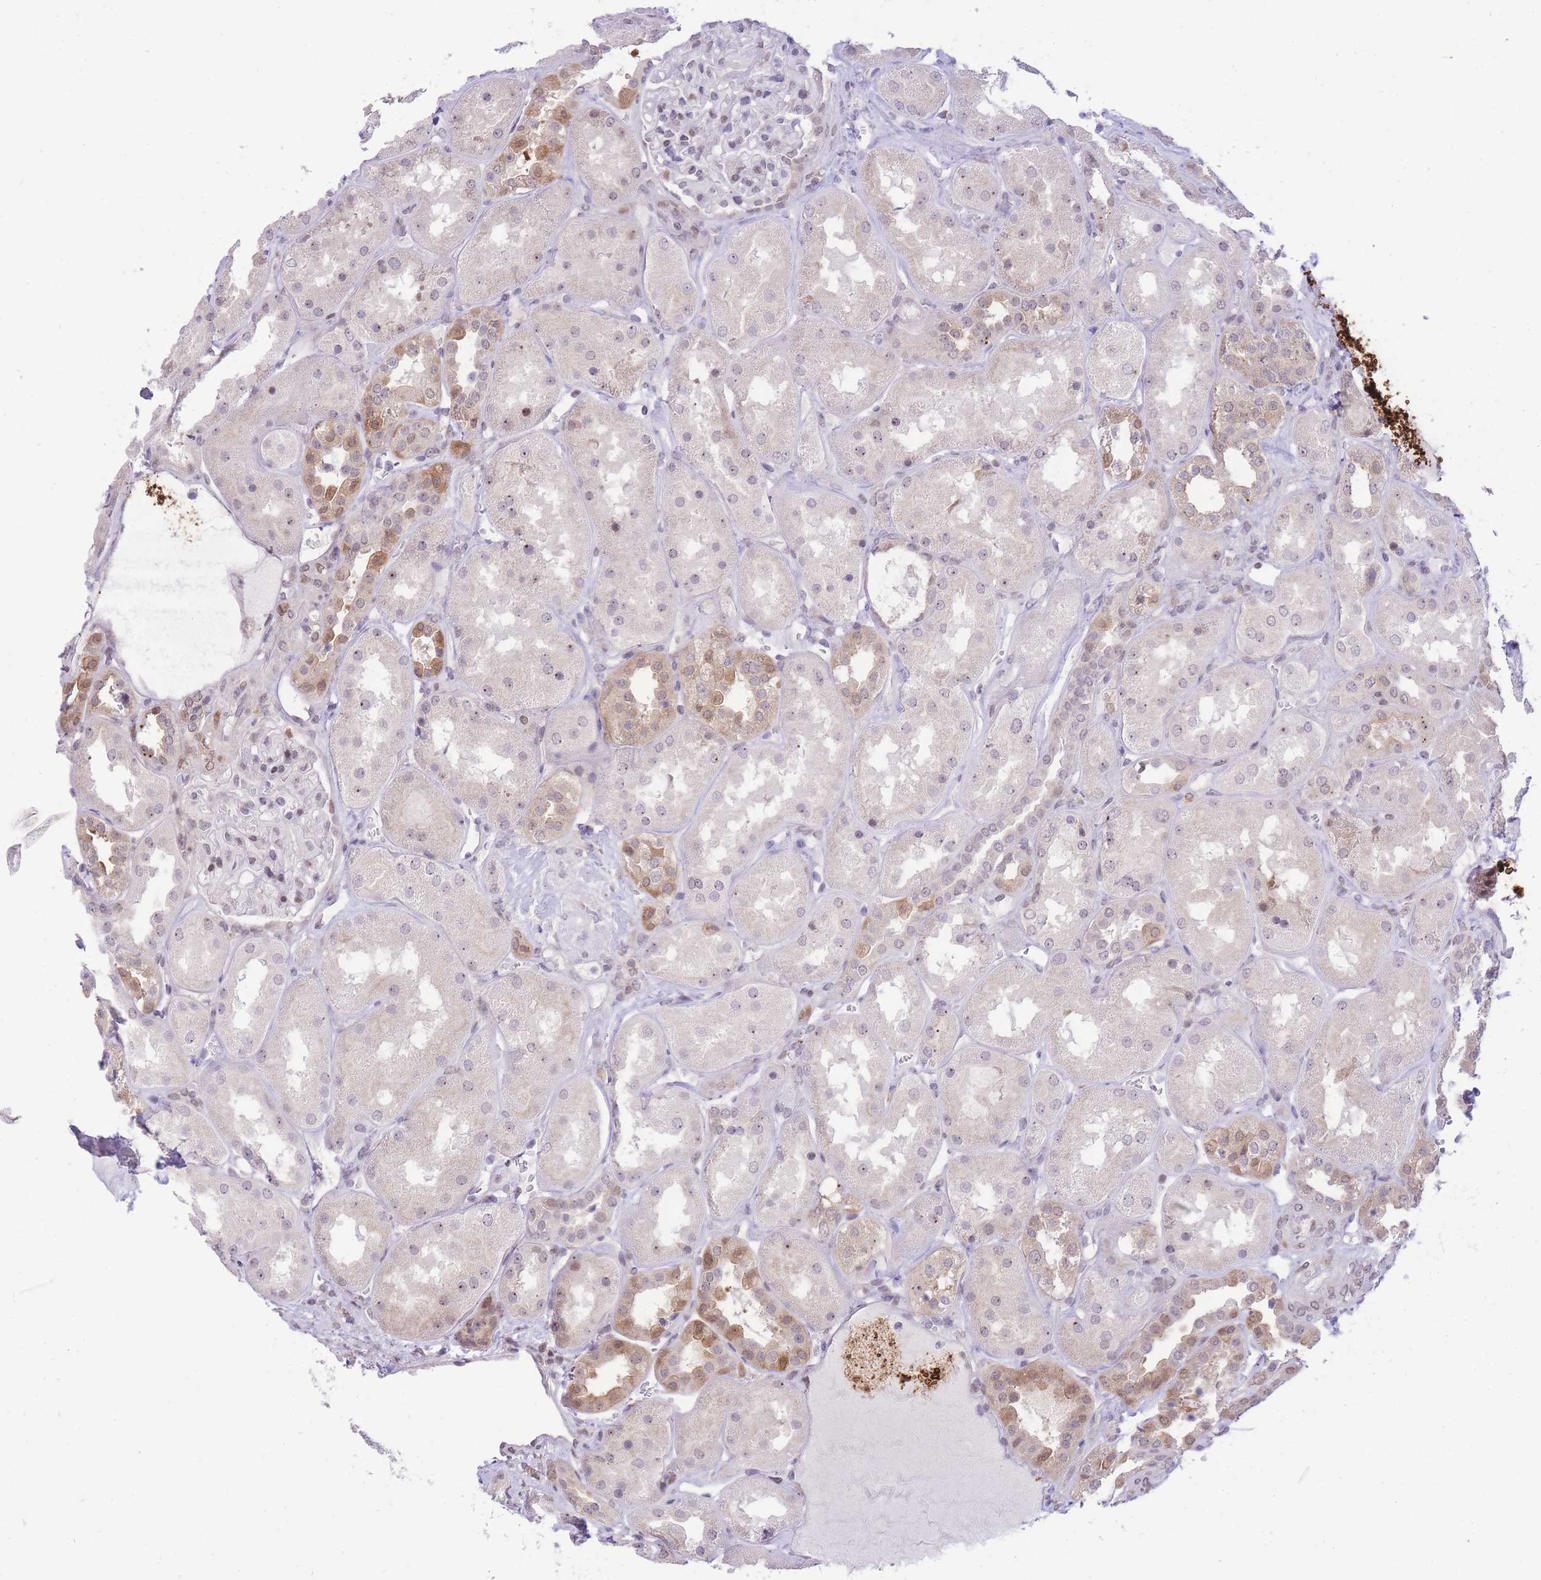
{"staining": {"intensity": "negative", "quantity": "none", "location": "none"}, "tissue": "kidney", "cell_type": "Cells in glomeruli", "image_type": "normal", "snomed": [{"axis": "morphology", "description": "Normal tissue, NOS"}, {"axis": "topography", "description": "Kidney"}], "caption": "High magnification brightfield microscopy of benign kidney stained with DAB (3,3'-diaminobenzidine) (brown) and counterstained with hematoxylin (blue): cells in glomeruli show no significant expression. (Immunohistochemistry (ihc), brightfield microscopy, high magnification).", "gene": "STK39", "patient": {"sex": "male", "age": 70}}